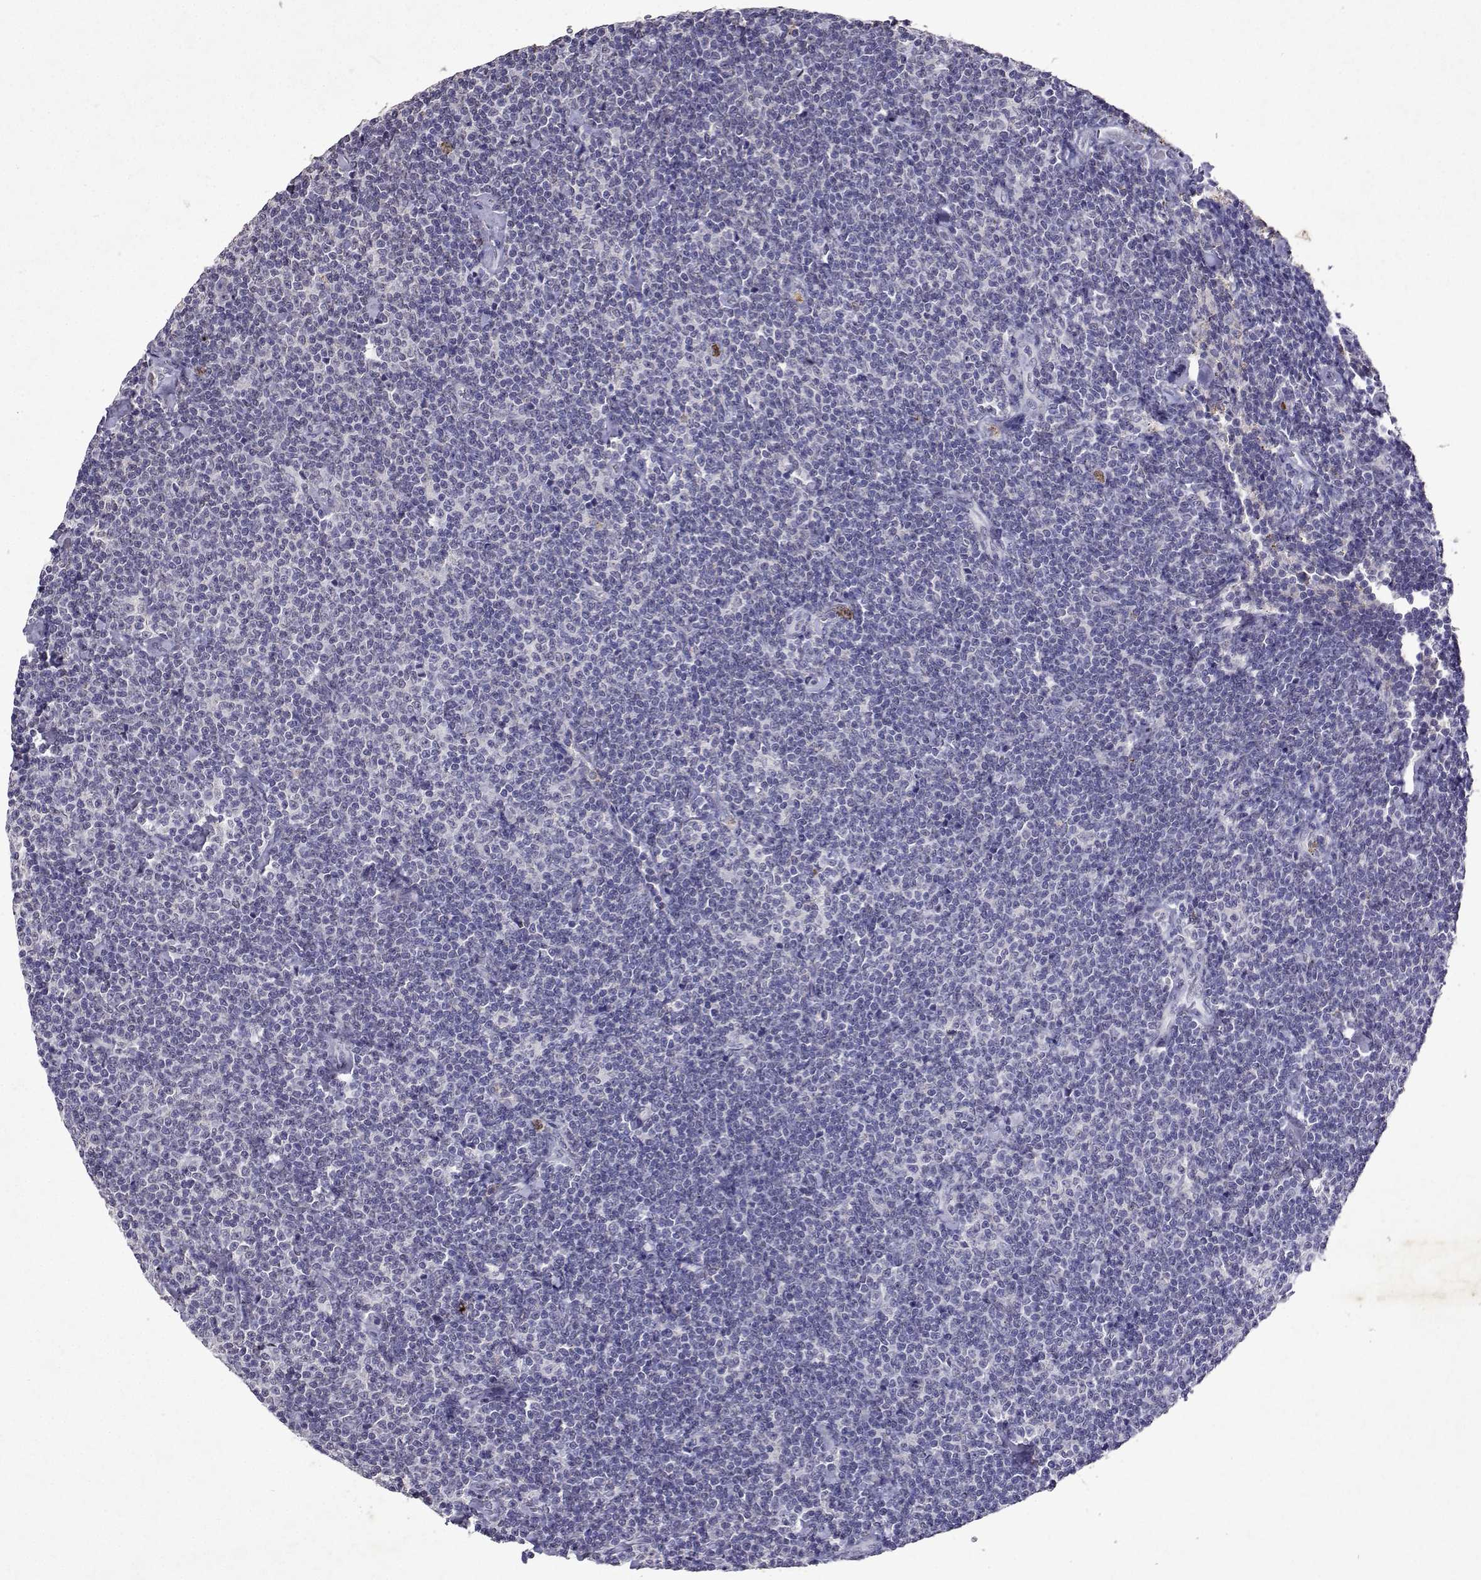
{"staining": {"intensity": "negative", "quantity": "none", "location": "none"}, "tissue": "lymphoma", "cell_type": "Tumor cells", "image_type": "cancer", "snomed": [{"axis": "morphology", "description": "Malignant lymphoma, non-Hodgkin's type, Low grade"}, {"axis": "topography", "description": "Lymph node"}], "caption": "This is an immunohistochemistry histopathology image of low-grade malignant lymphoma, non-Hodgkin's type. There is no positivity in tumor cells.", "gene": "DUSP28", "patient": {"sex": "male", "age": 81}}